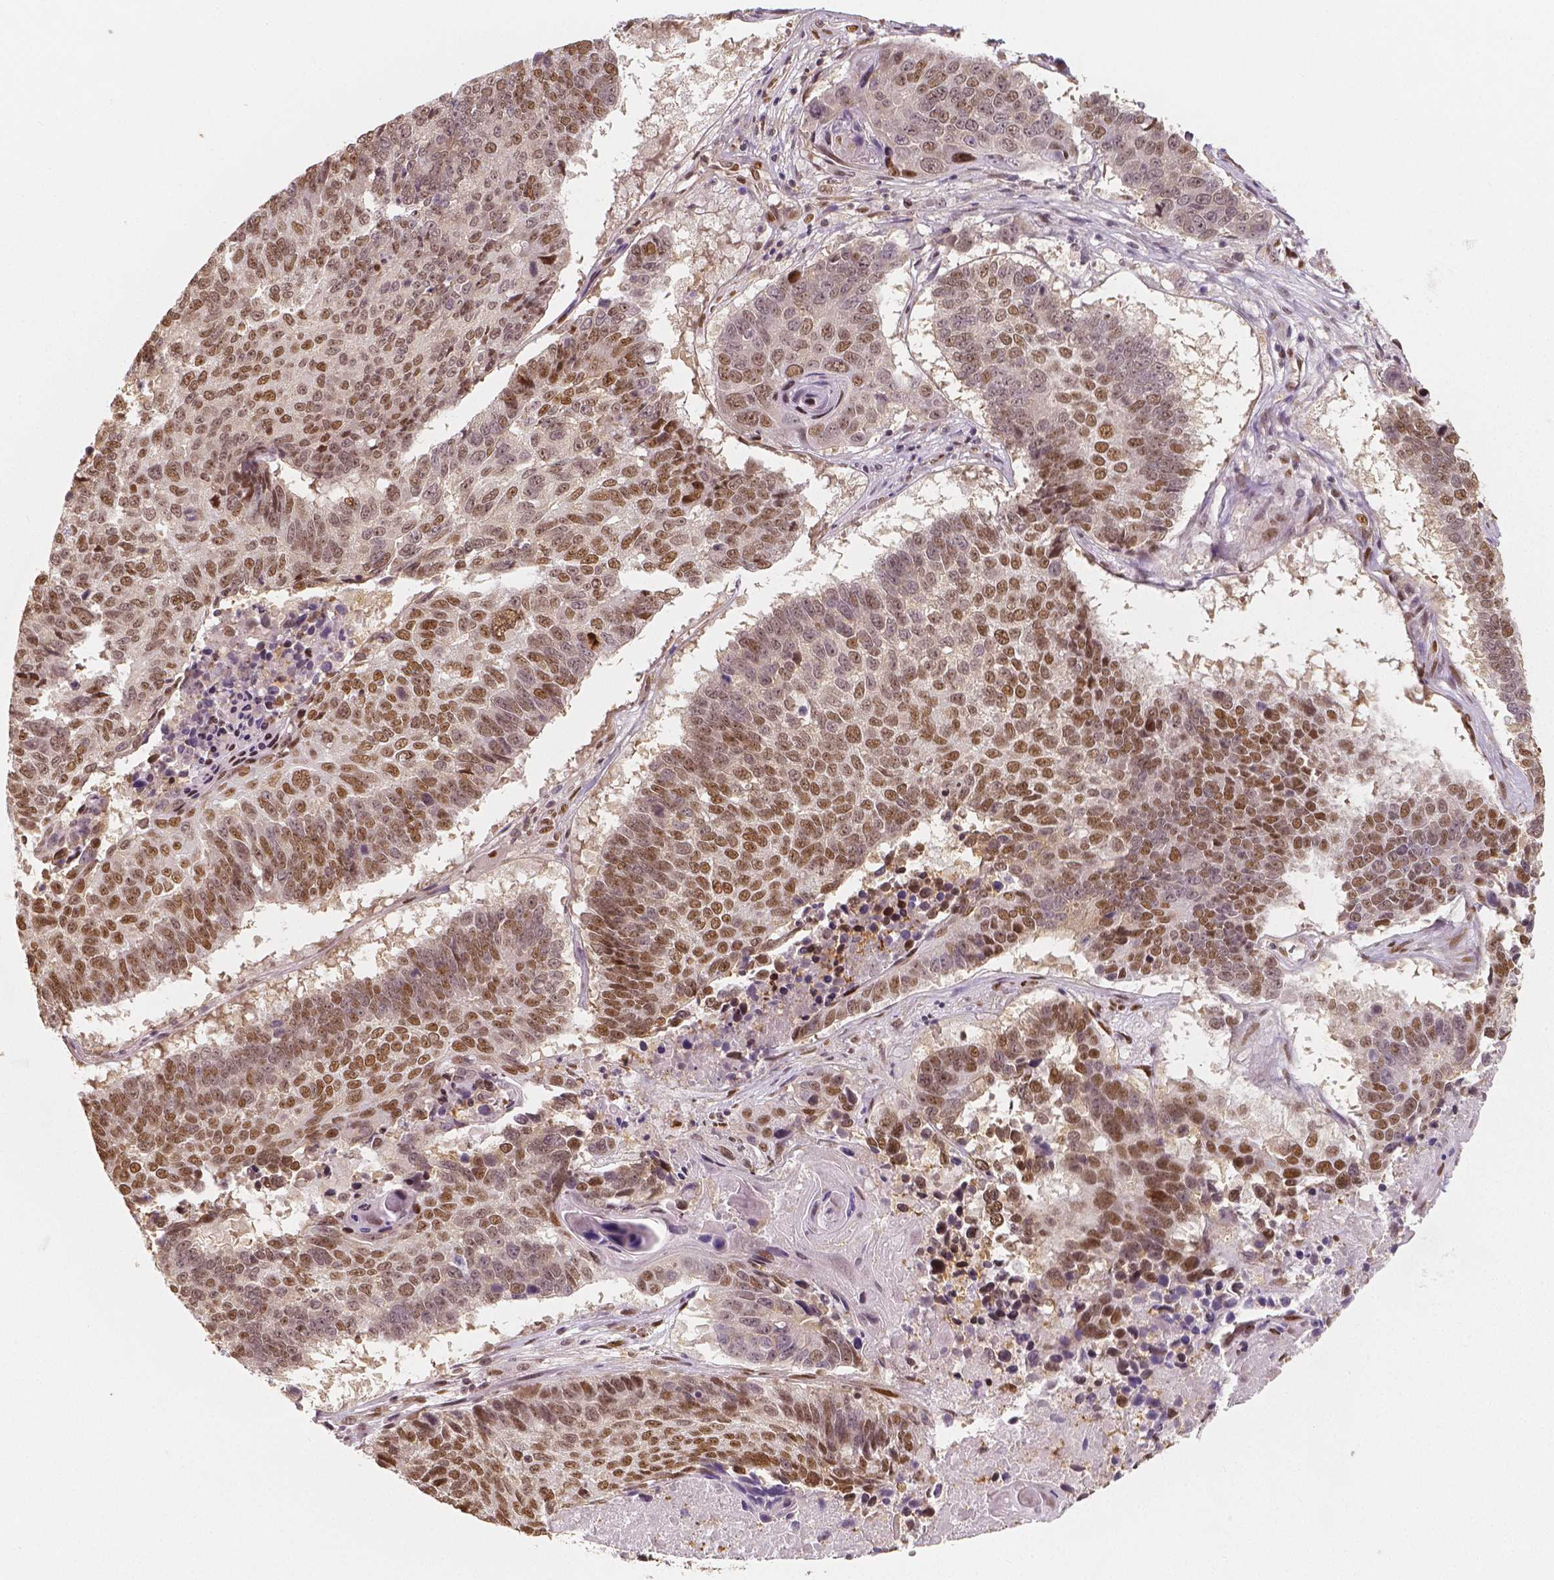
{"staining": {"intensity": "moderate", "quantity": ">75%", "location": "nuclear"}, "tissue": "lung cancer", "cell_type": "Tumor cells", "image_type": "cancer", "snomed": [{"axis": "morphology", "description": "Squamous cell carcinoma, NOS"}, {"axis": "topography", "description": "Lung"}], "caption": "Immunohistochemical staining of human lung cancer (squamous cell carcinoma) exhibits medium levels of moderate nuclear protein expression in approximately >75% of tumor cells.", "gene": "NUCKS1", "patient": {"sex": "male", "age": 73}}